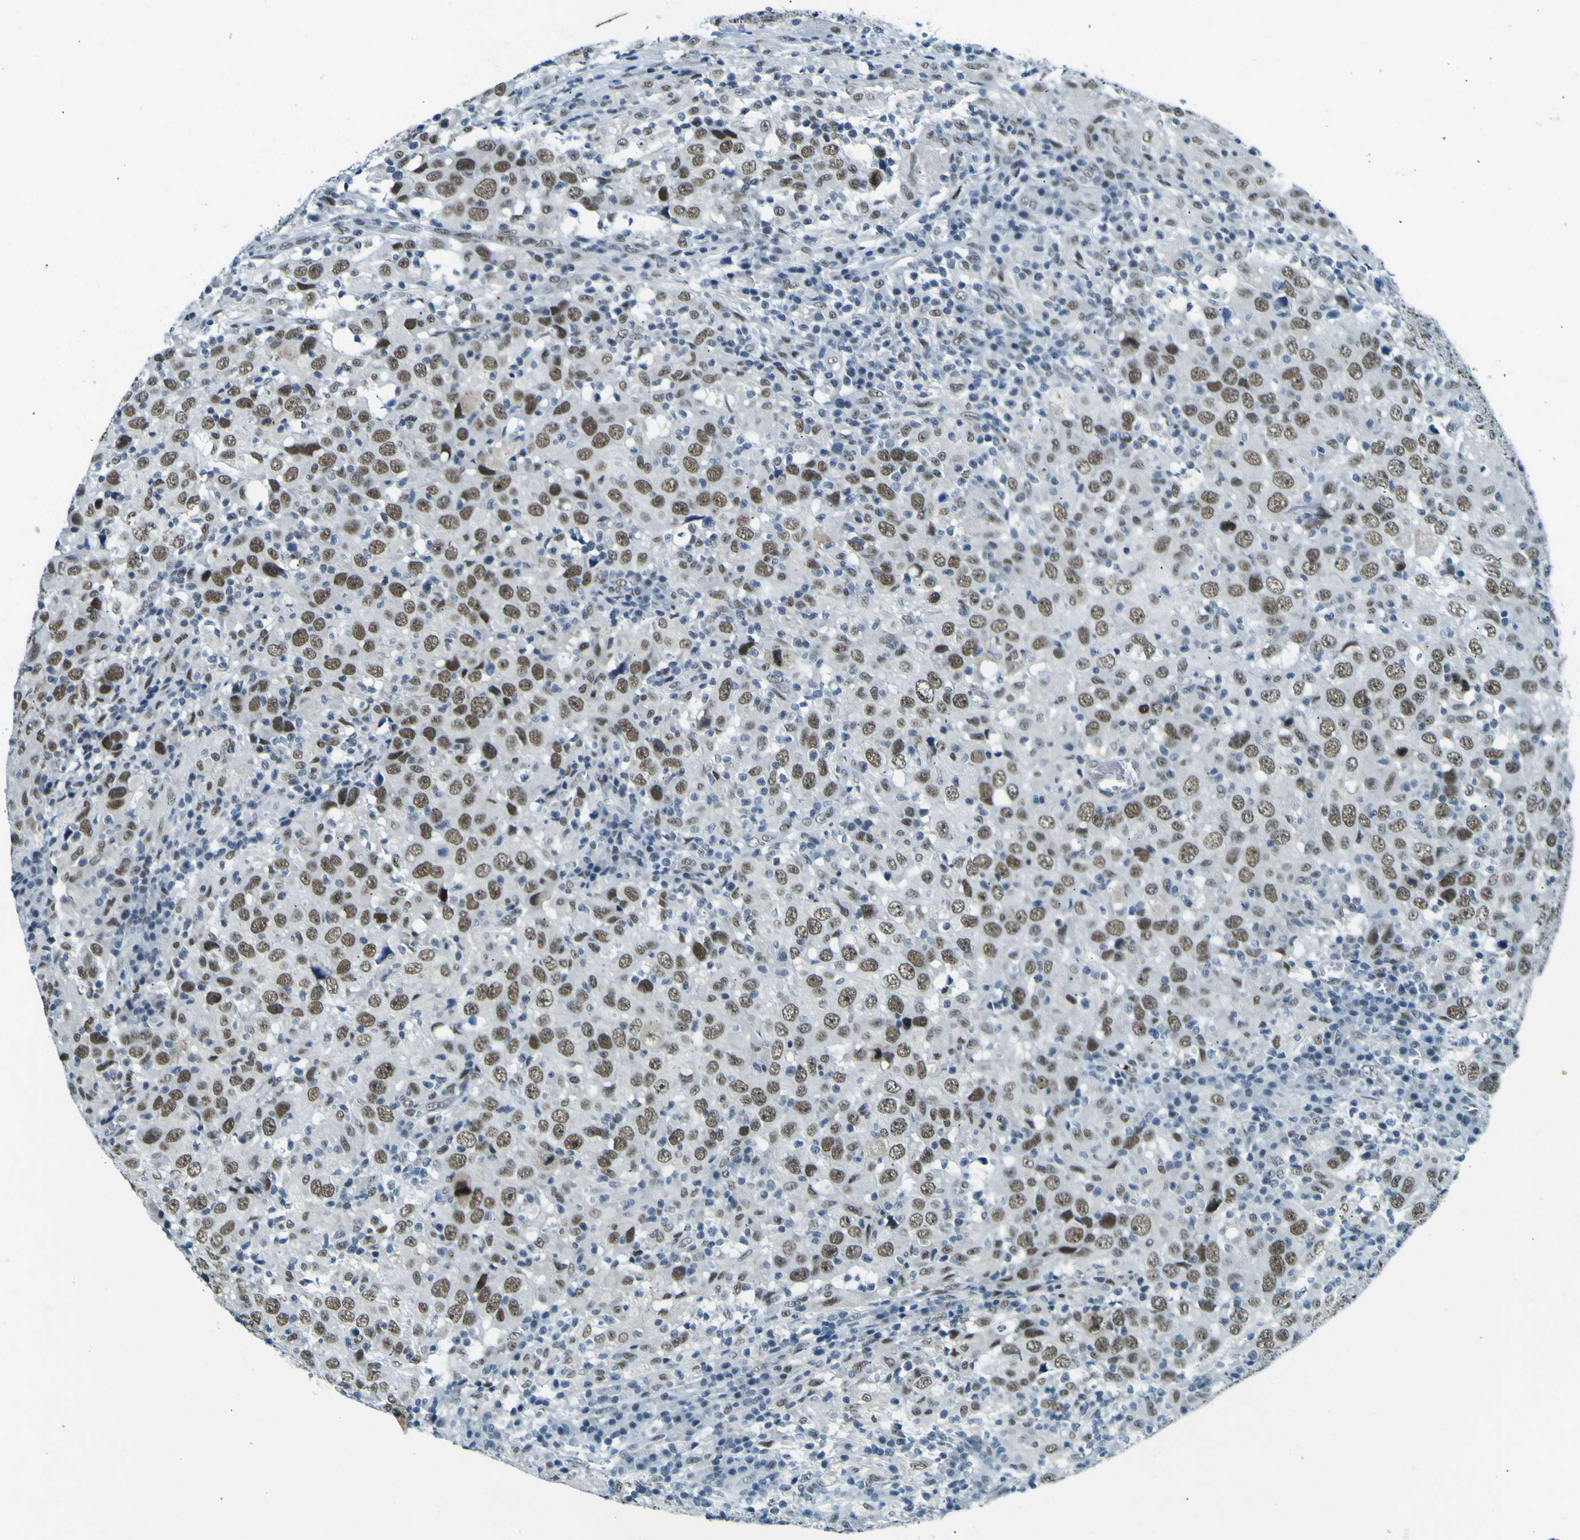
{"staining": {"intensity": "moderate", "quantity": ">75%", "location": "nuclear"}, "tissue": "head and neck cancer", "cell_type": "Tumor cells", "image_type": "cancer", "snomed": [{"axis": "morphology", "description": "Adenocarcinoma, NOS"}, {"axis": "topography", "description": "Salivary gland"}, {"axis": "topography", "description": "Head-Neck"}], "caption": "Human adenocarcinoma (head and neck) stained for a protein (brown) displays moderate nuclear positive expression in about >75% of tumor cells.", "gene": "CEBPG", "patient": {"sex": "female", "age": 65}}